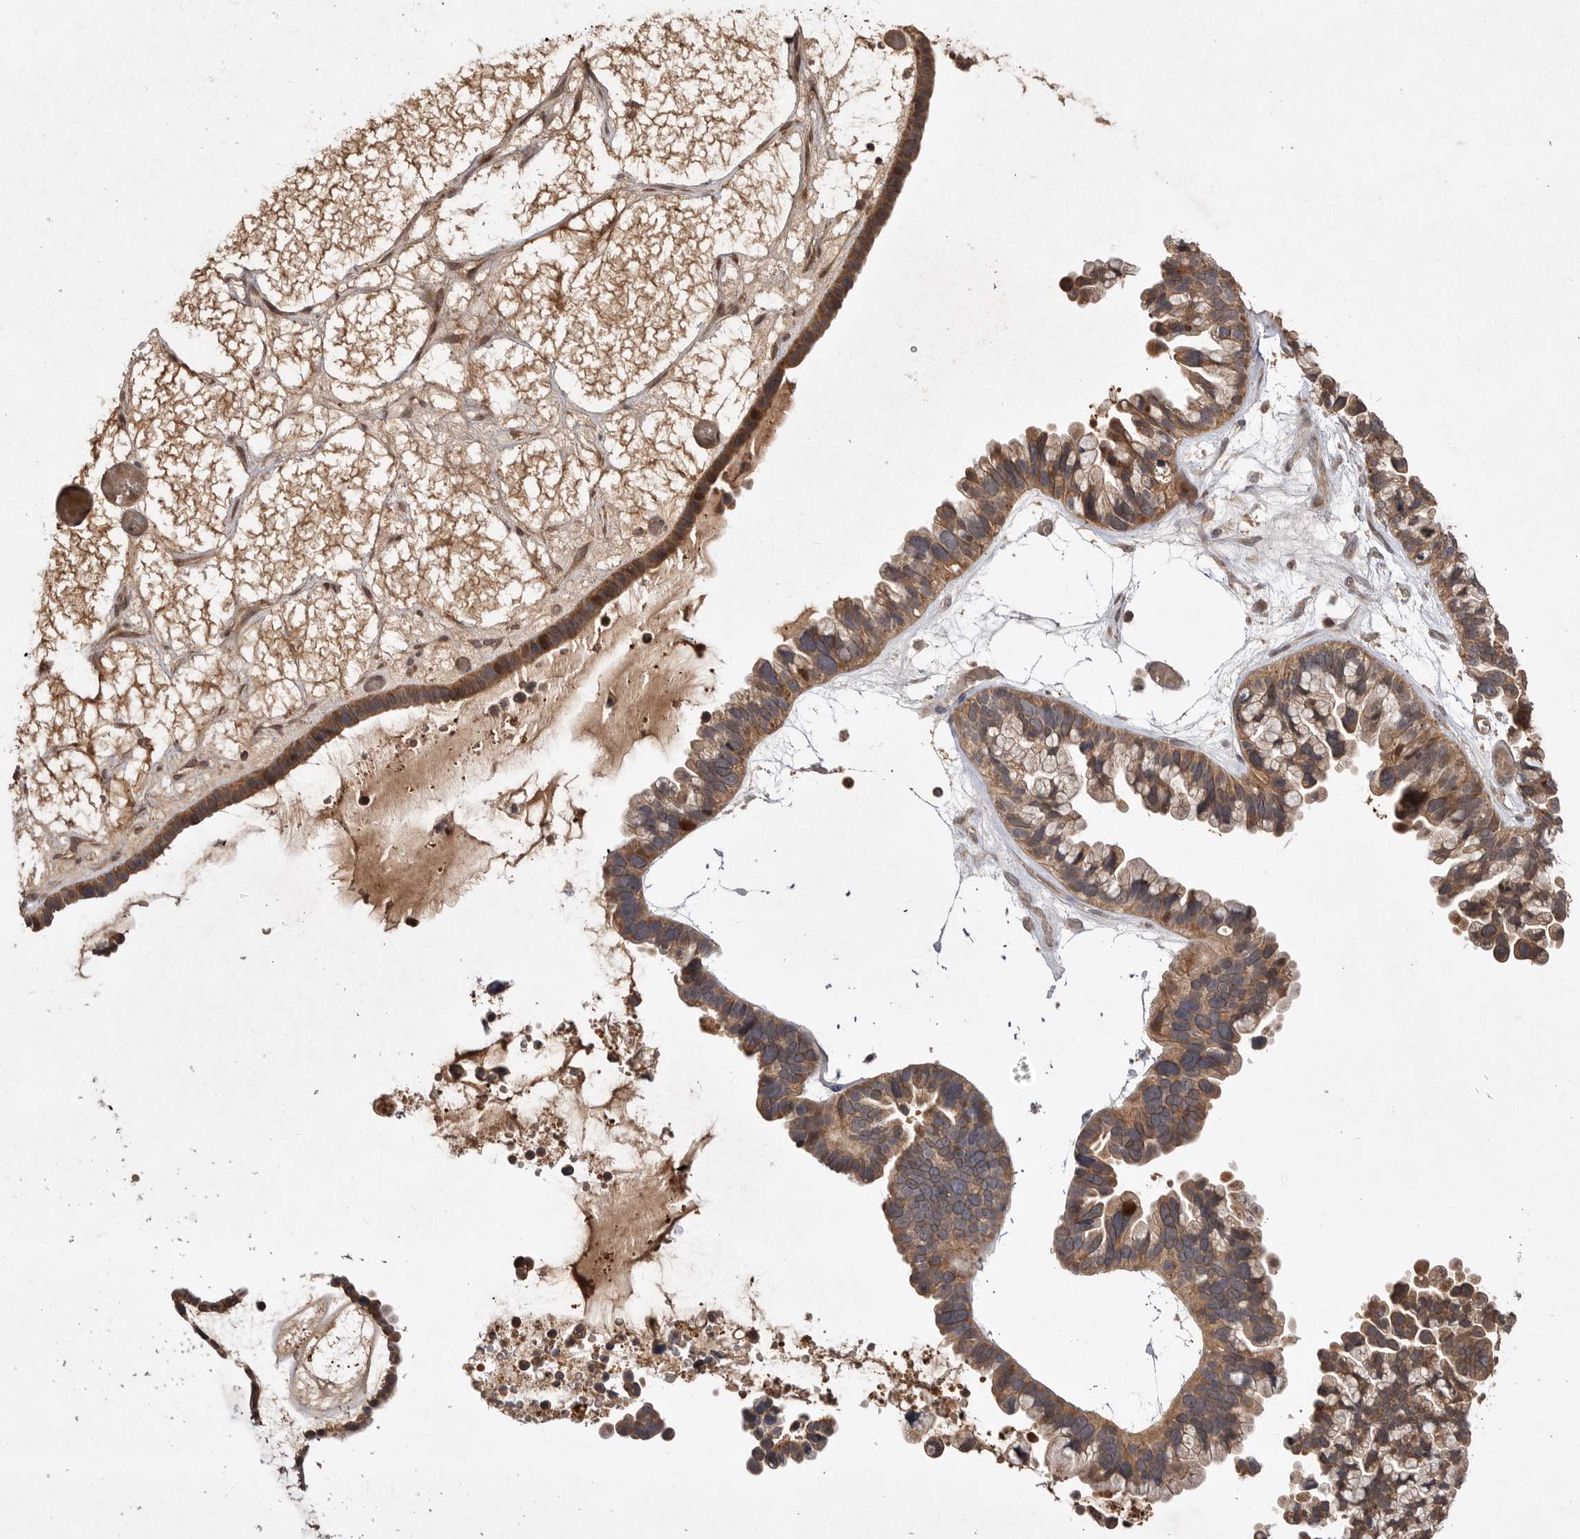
{"staining": {"intensity": "moderate", "quantity": ">75%", "location": "cytoplasmic/membranous"}, "tissue": "ovarian cancer", "cell_type": "Tumor cells", "image_type": "cancer", "snomed": [{"axis": "morphology", "description": "Cystadenocarcinoma, serous, NOS"}, {"axis": "topography", "description": "Ovary"}], "caption": "Immunohistochemistry (IHC) photomicrograph of neoplastic tissue: human ovarian cancer (serous cystadenocarcinoma) stained using immunohistochemistry displays medium levels of moderate protein expression localized specifically in the cytoplasmic/membranous of tumor cells, appearing as a cytoplasmic/membranous brown color.", "gene": "VN1R4", "patient": {"sex": "female", "age": 56}}